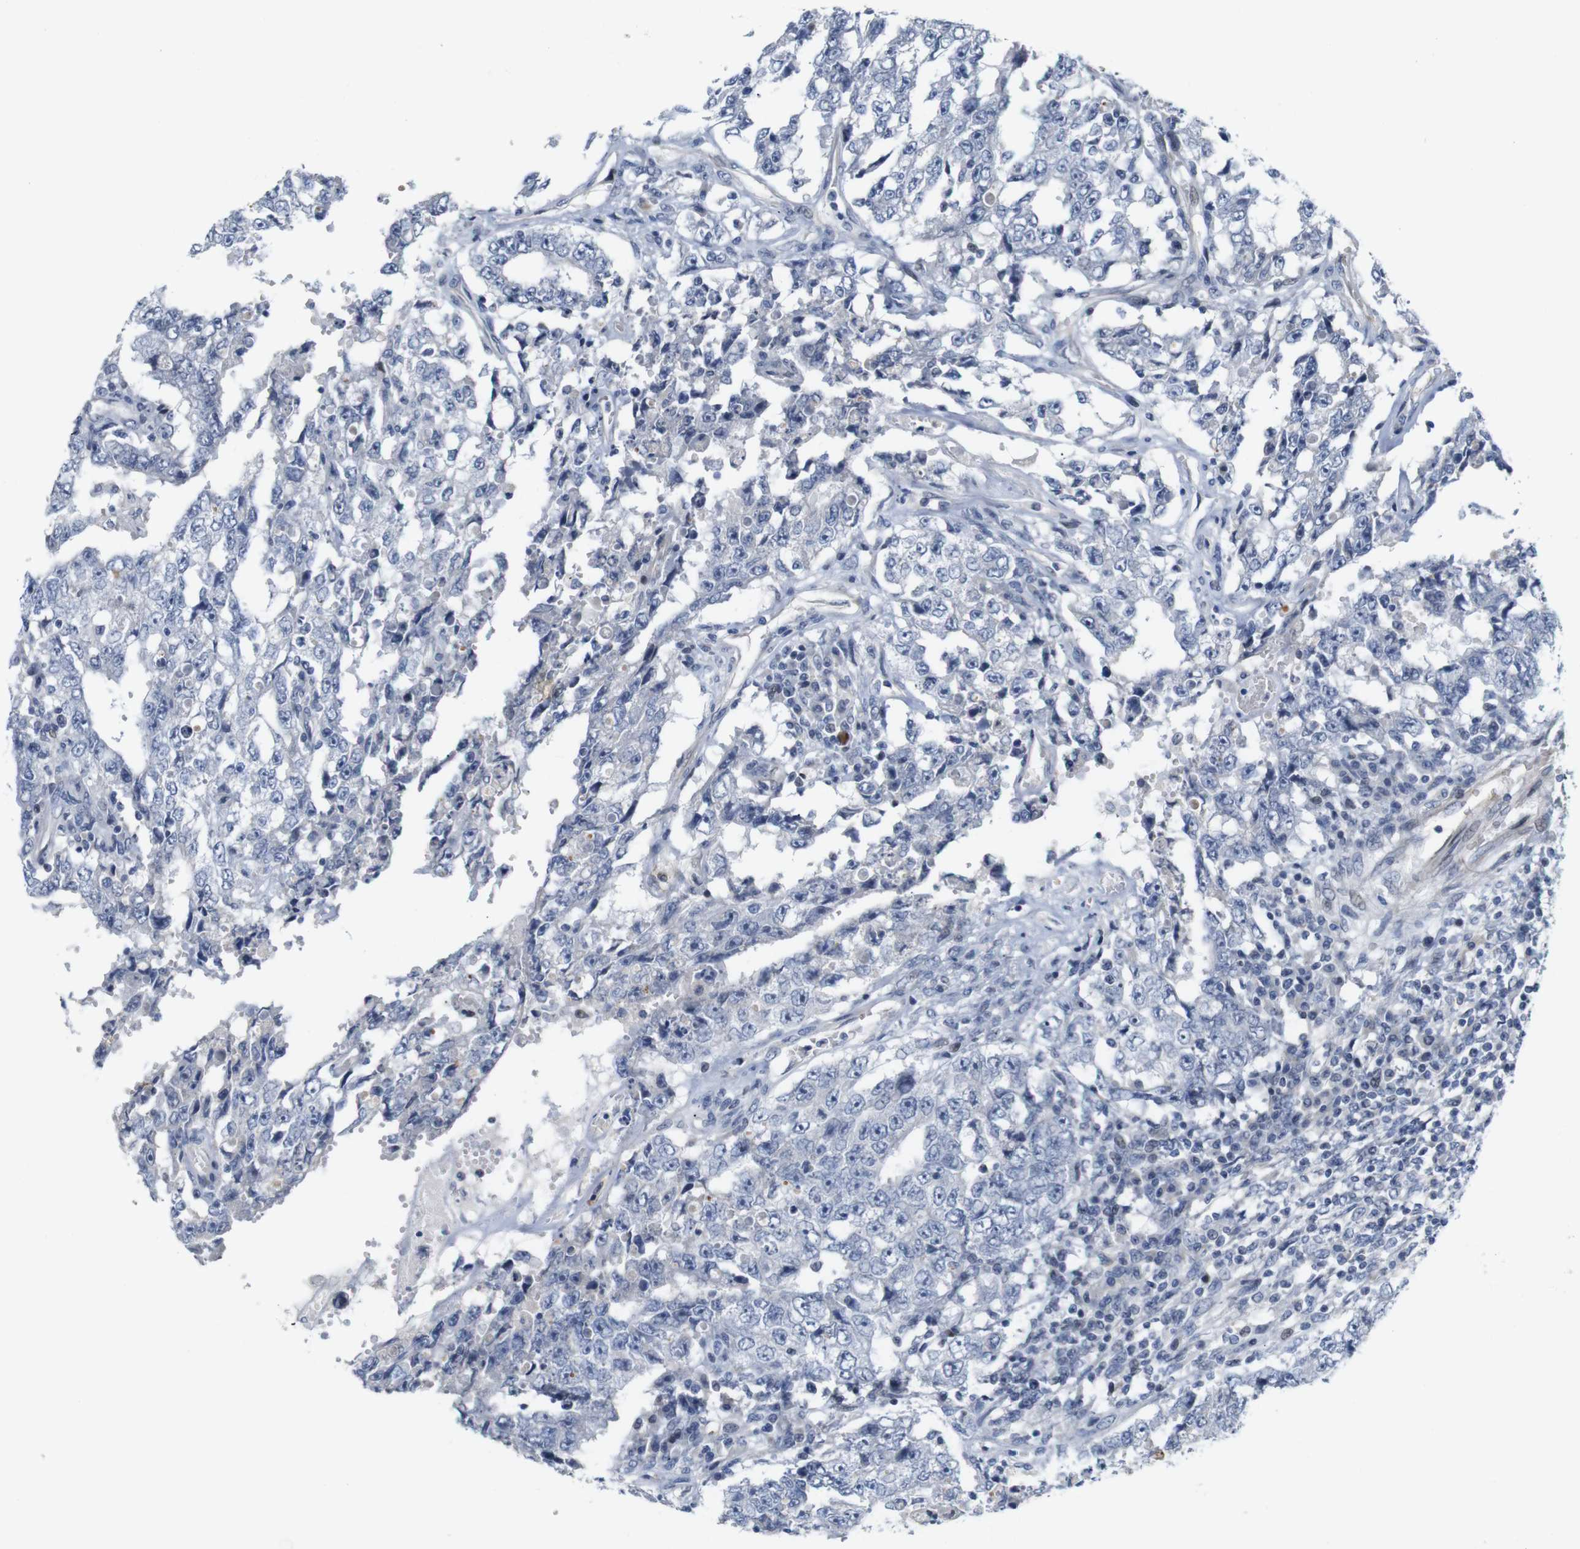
{"staining": {"intensity": "negative", "quantity": "none", "location": "none"}, "tissue": "testis cancer", "cell_type": "Tumor cells", "image_type": "cancer", "snomed": [{"axis": "morphology", "description": "Carcinoma, Embryonal, NOS"}, {"axis": "topography", "description": "Testis"}], "caption": "Immunohistochemical staining of testis cancer (embryonal carcinoma) demonstrates no significant staining in tumor cells. The staining was performed using DAB (3,3'-diaminobenzidine) to visualize the protein expression in brown, while the nuclei were stained in blue with hematoxylin (Magnification: 20x).", "gene": "CYB561", "patient": {"sex": "male", "age": 26}}